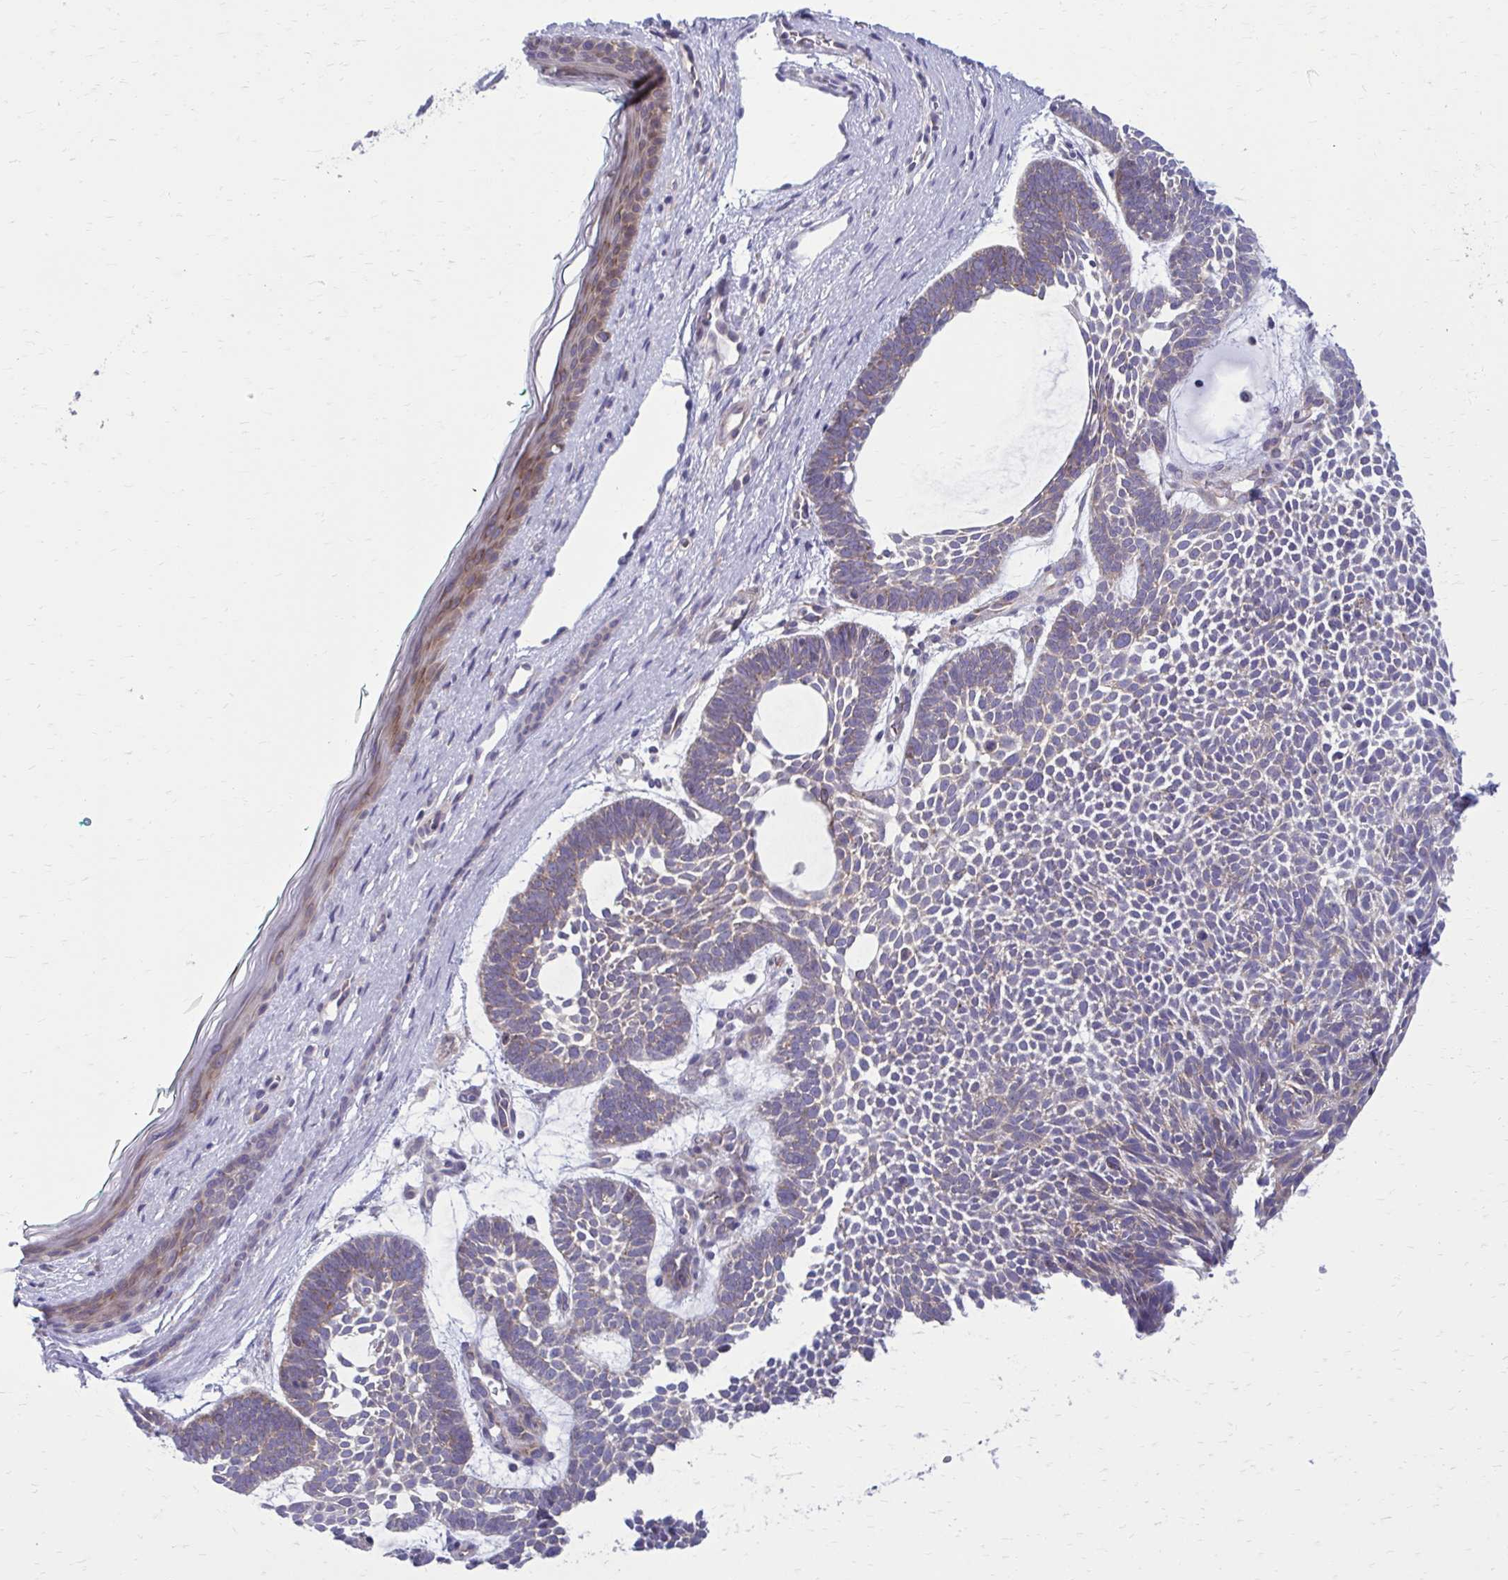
{"staining": {"intensity": "weak", "quantity": "<25%", "location": "cytoplasmic/membranous"}, "tissue": "skin cancer", "cell_type": "Tumor cells", "image_type": "cancer", "snomed": [{"axis": "morphology", "description": "Basal cell carcinoma"}, {"axis": "topography", "description": "Skin"}, {"axis": "topography", "description": "Skin of face"}], "caption": "DAB (3,3'-diaminobenzidine) immunohistochemical staining of human skin cancer reveals no significant staining in tumor cells.", "gene": "GIGYF2", "patient": {"sex": "male", "age": 83}}